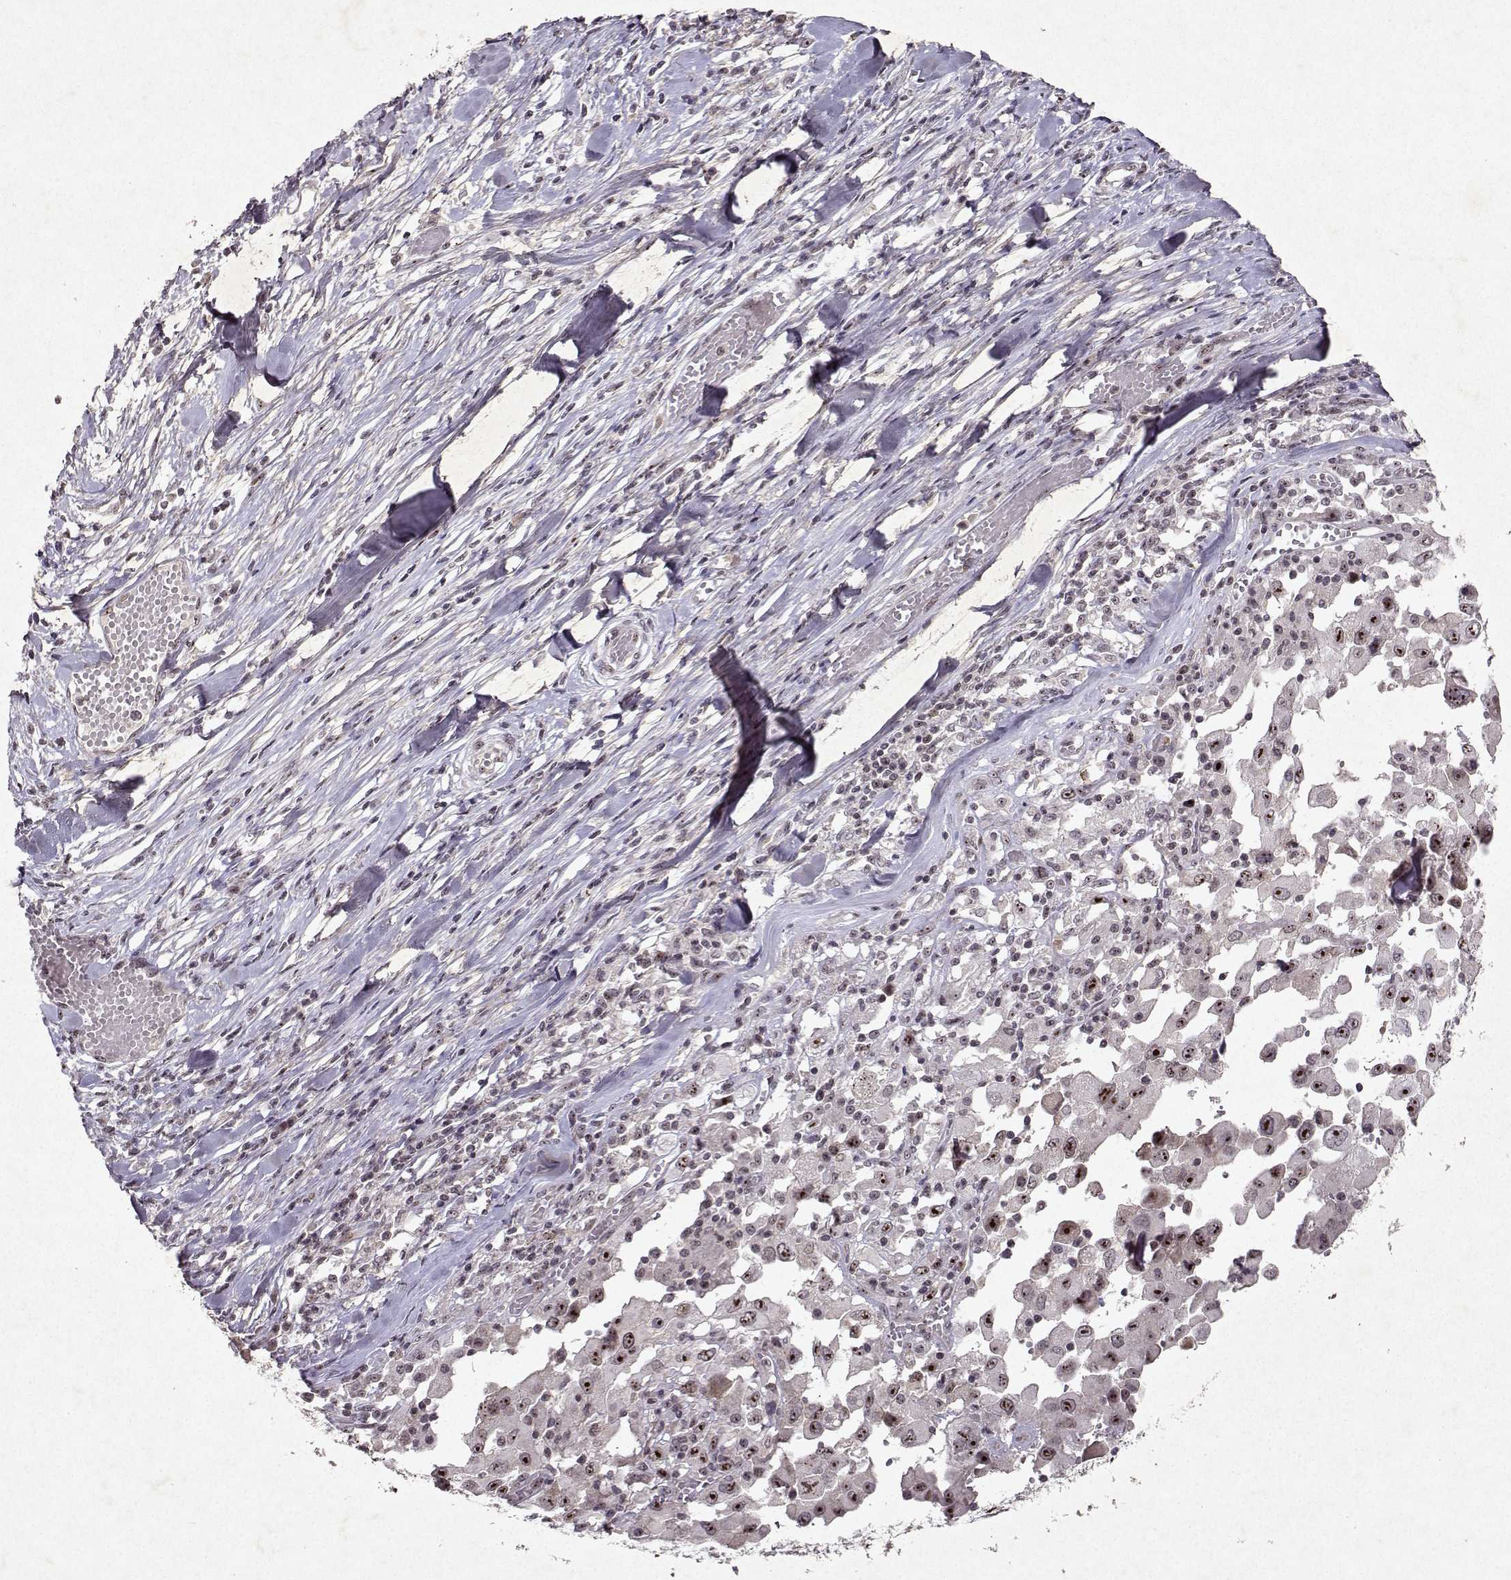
{"staining": {"intensity": "strong", "quantity": ">75%", "location": "nuclear"}, "tissue": "melanoma", "cell_type": "Tumor cells", "image_type": "cancer", "snomed": [{"axis": "morphology", "description": "Malignant melanoma, Metastatic site"}, {"axis": "topography", "description": "Lymph node"}], "caption": "A high-resolution micrograph shows IHC staining of melanoma, which reveals strong nuclear positivity in approximately >75% of tumor cells.", "gene": "DDX56", "patient": {"sex": "male", "age": 50}}